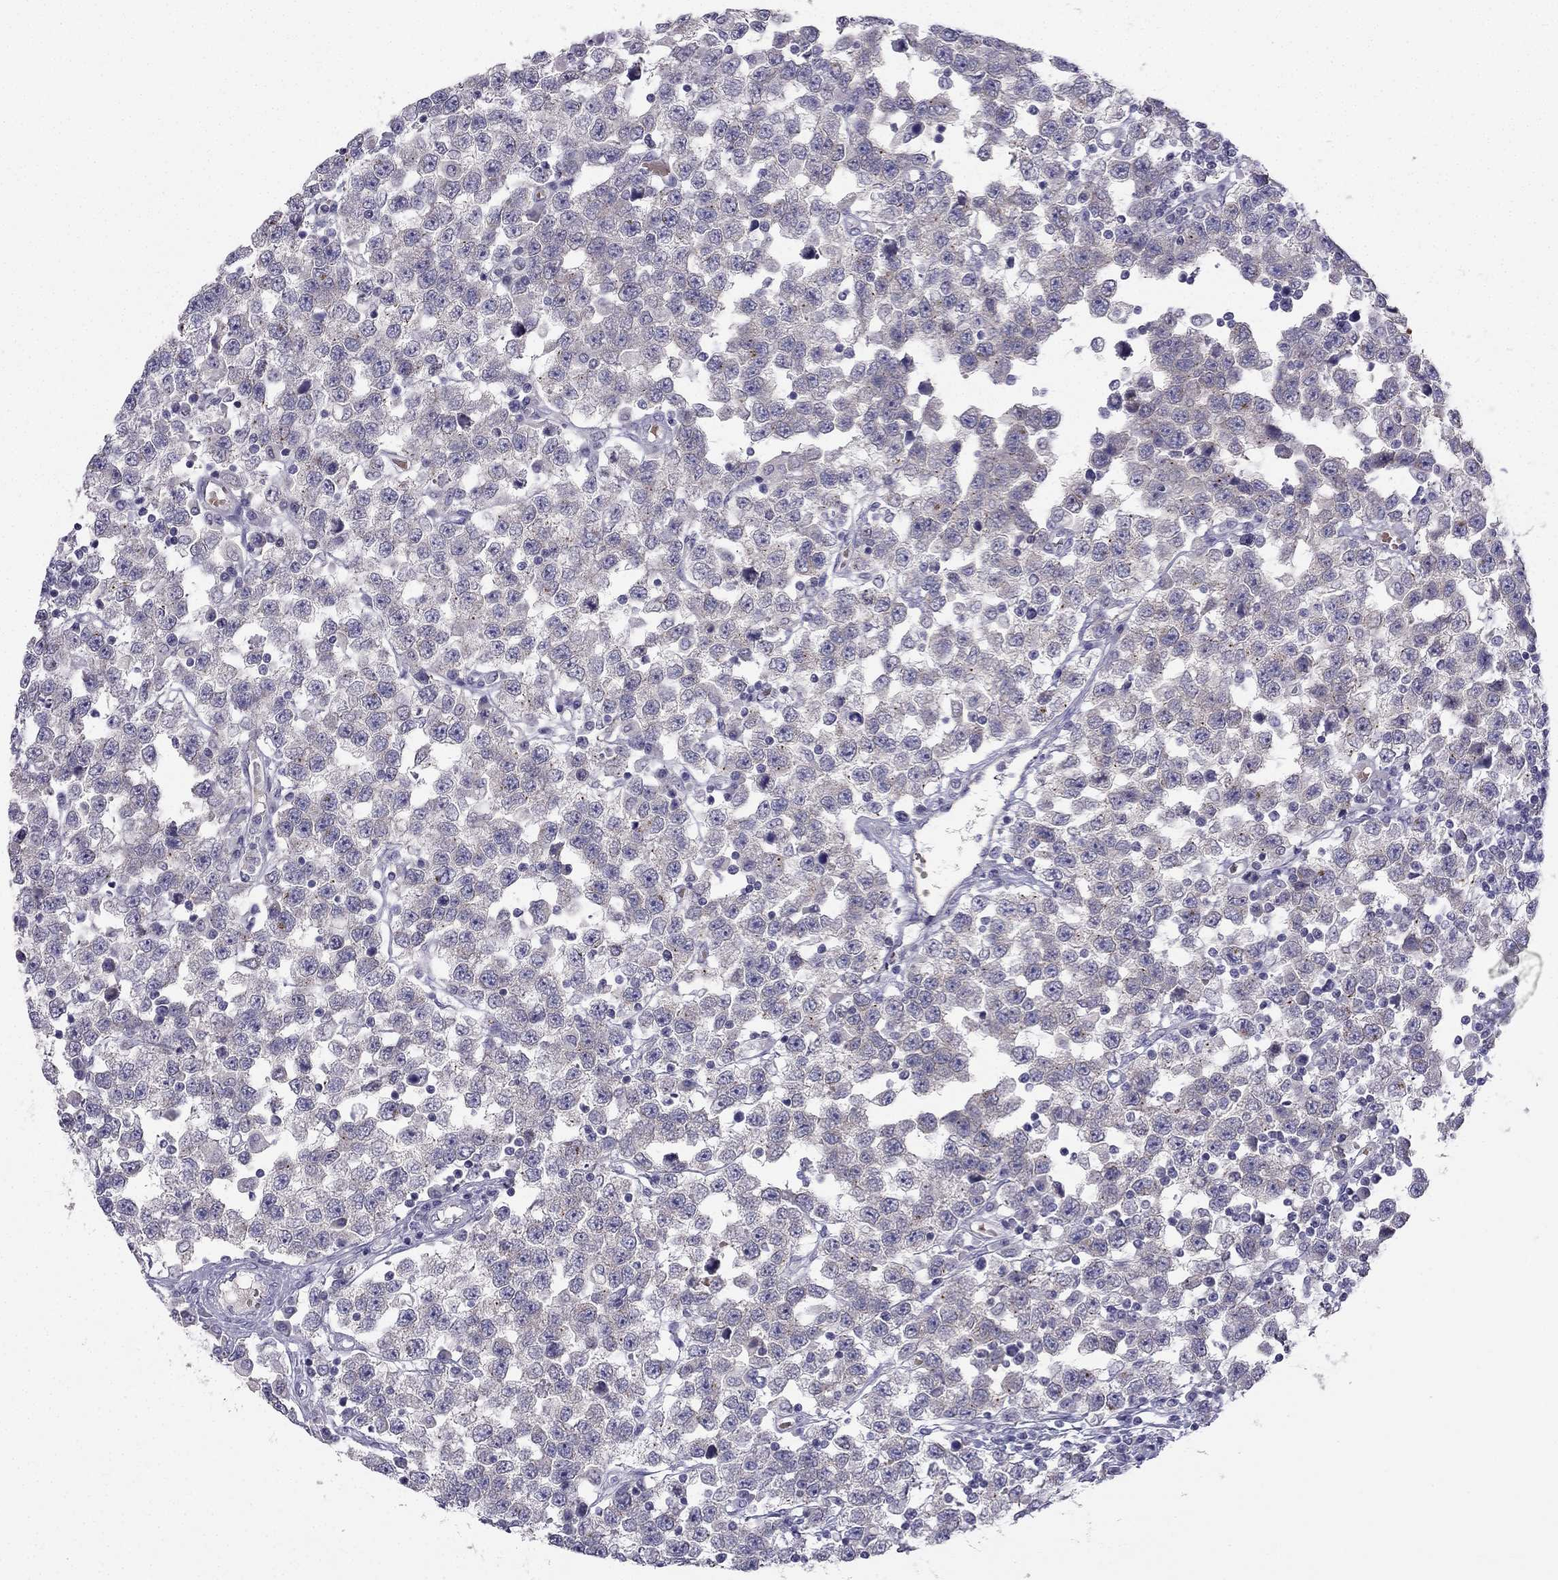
{"staining": {"intensity": "negative", "quantity": "none", "location": "none"}, "tissue": "testis cancer", "cell_type": "Tumor cells", "image_type": "cancer", "snomed": [{"axis": "morphology", "description": "Seminoma, NOS"}, {"axis": "topography", "description": "Testis"}], "caption": "High magnification brightfield microscopy of testis seminoma stained with DAB (brown) and counterstained with hematoxylin (blue): tumor cells show no significant positivity.", "gene": "RSPH14", "patient": {"sex": "male", "age": 34}}